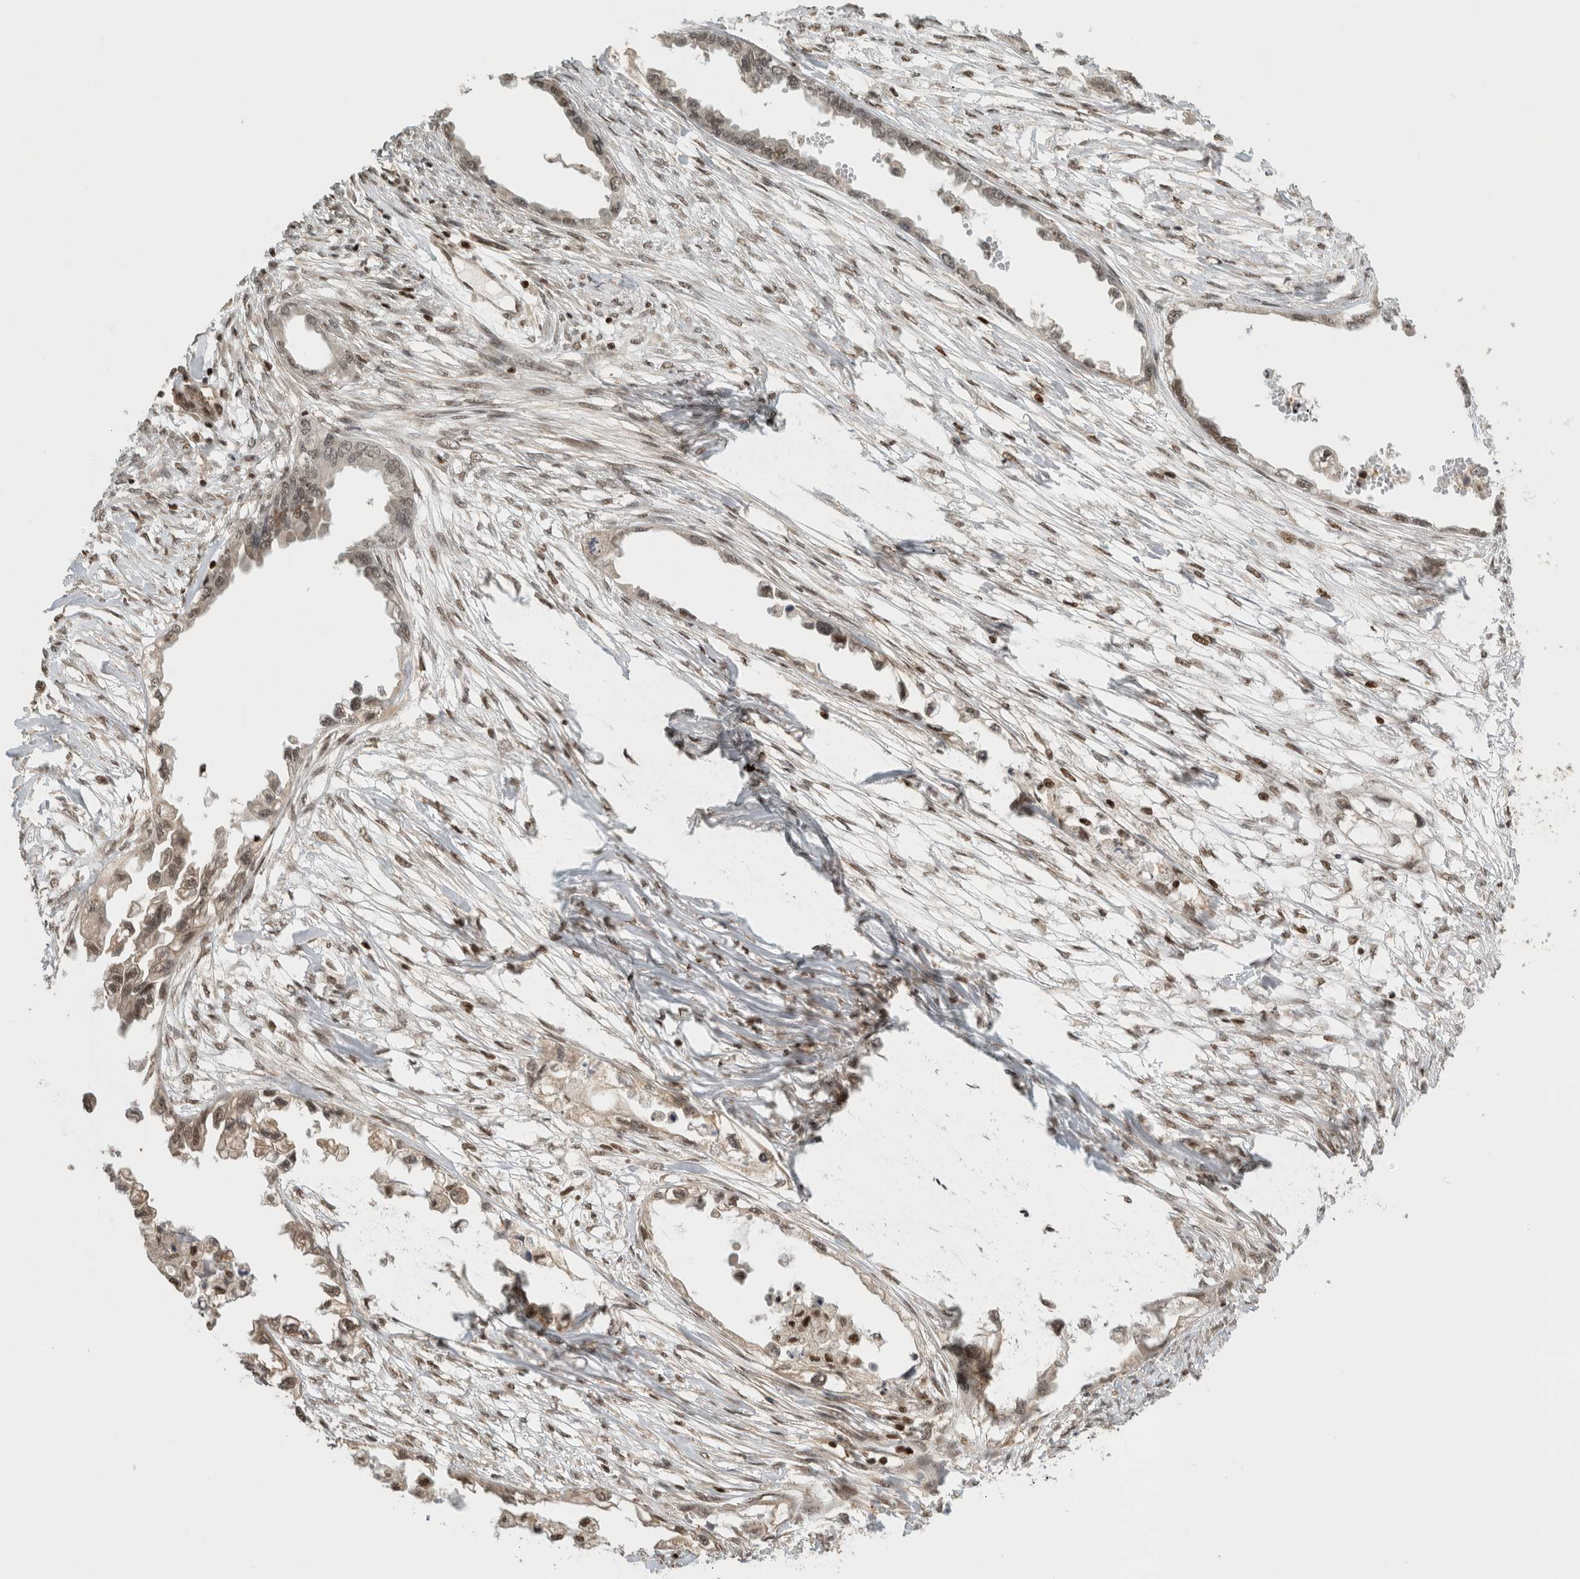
{"staining": {"intensity": "weak", "quantity": ">75%", "location": "nuclear"}, "tissue": "endometrial cancer", "cell_type": "Tumor cells", "image_type": "cancer", "snomed": [{"axis": "morphology", "description": "Adenocarcinoma, NOS"}, {"axis": "morphology", "description": "Adenocarcinoma, metastatic, NOS"}, {"axis": "topography", "description": "Adipose tissue"}, {"axis": "topography", "description": "Endometrium"}], "caption": "The histopathology image exhibits a brown stain indicating the presence of a protein in the nuclear of tumor cells in endometrial cancer. (Stains: DAB in brown, nuclei in blue, Microscopy: brightfield microscopy at high magnification).", "gene": "SNRNP40", "patient": {"sex": "female", "age": 67}}